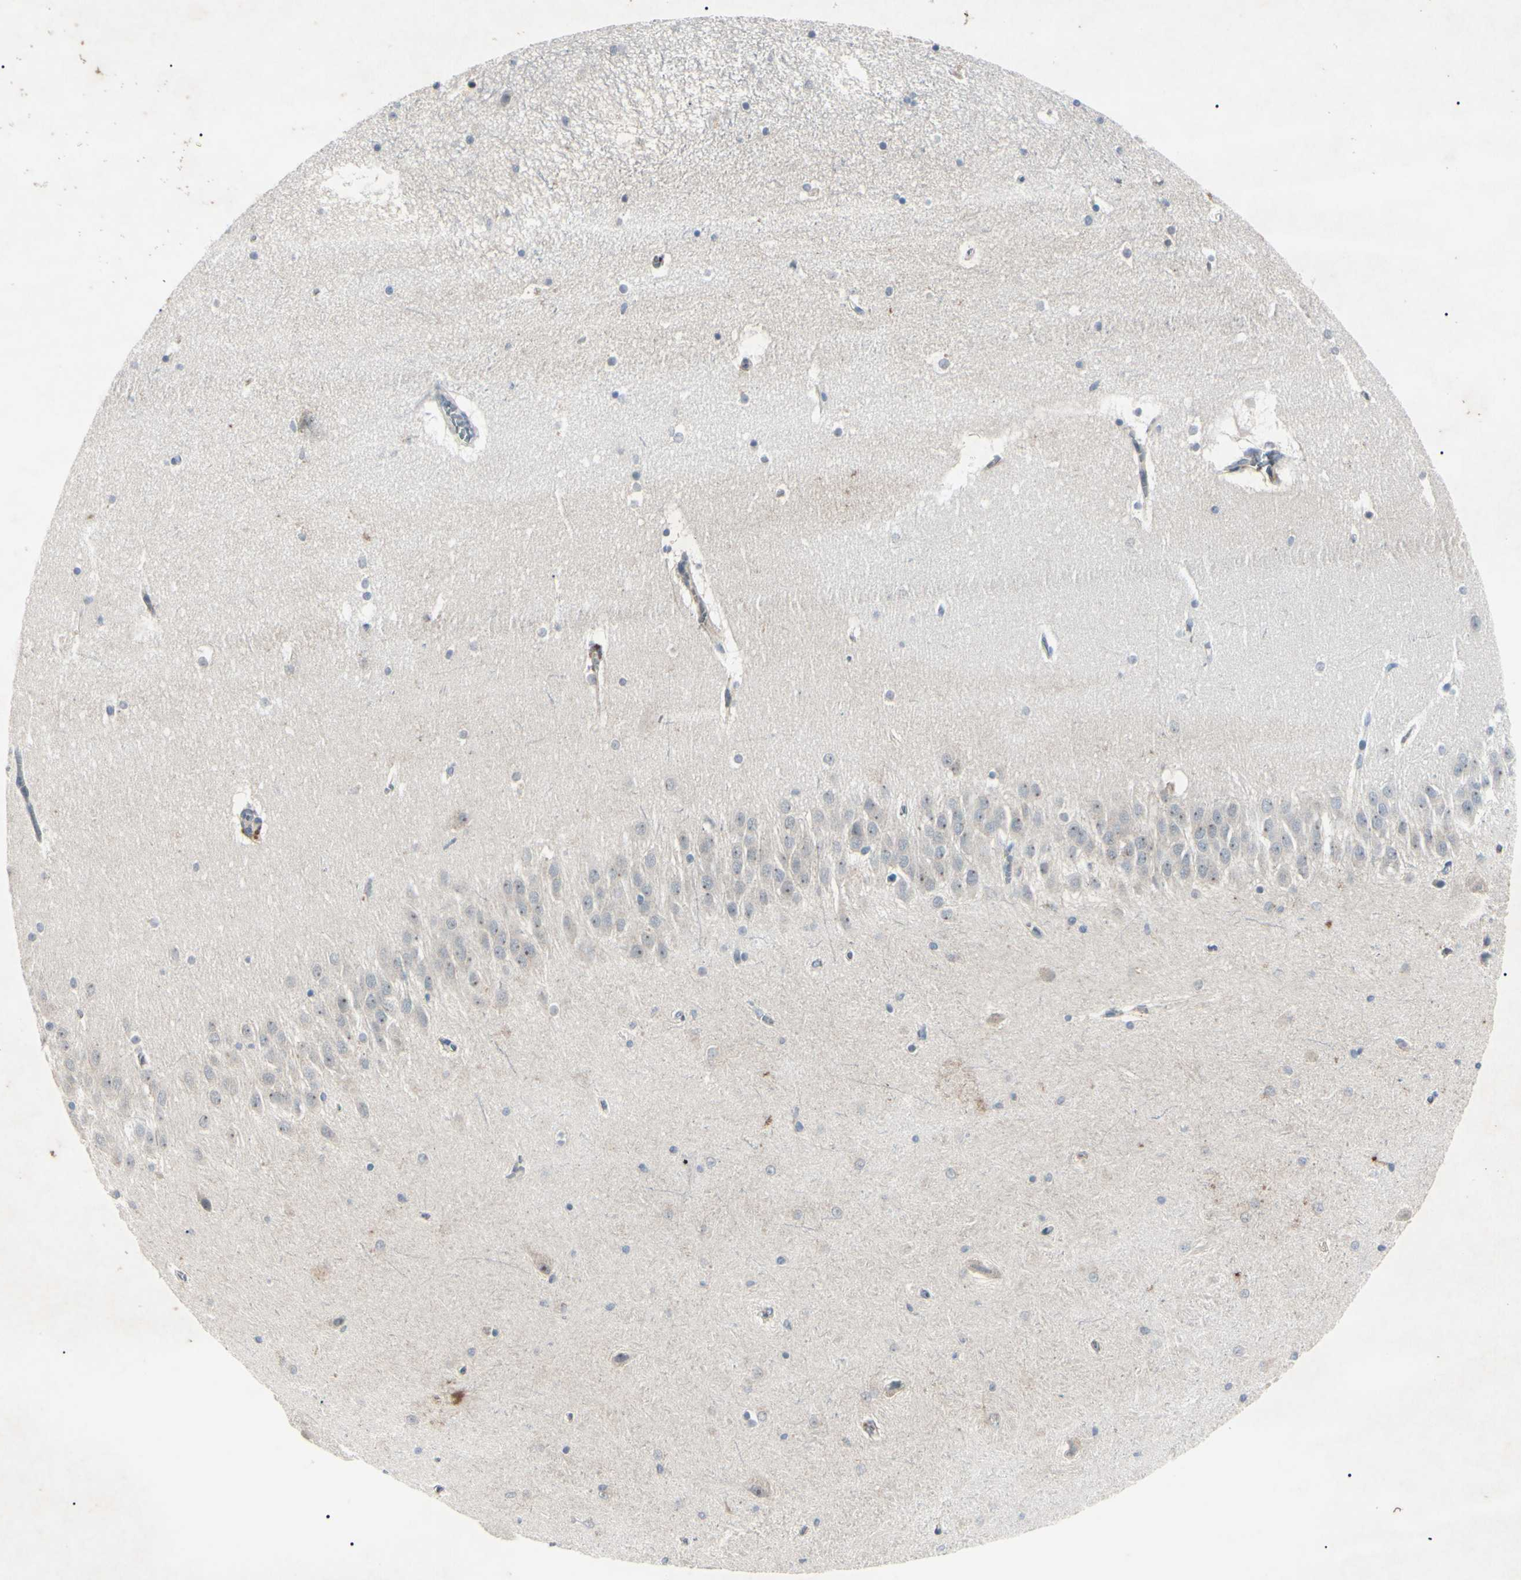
{"staining": {"intensity": "moderate", "quantity": "<25%", "location": "nuclear"}, "tissue": "hippocampus", "cell_type": "Glial cells", "image_type": "normal", "snomed": [{"axis": "morphology", "description": "Normal tissue, NOS"}, {"axis": "topography", "description": "Hippocampus"}], "caption": "Immunohistochemistry (IHC) staining of unremarkable hippocampus, which reveals low levels of moderate nuclear expression in about <25% of glial cells indicating moderate nuclear protein positivity. The staining was performed using DAB (3,3'-diaminobenzidine) (brown) for protein detection and nuclei were counterstained in hematoxylin (blue).", "gene": "AEBP1", "patient": {"sex": "male", "age": 45}}